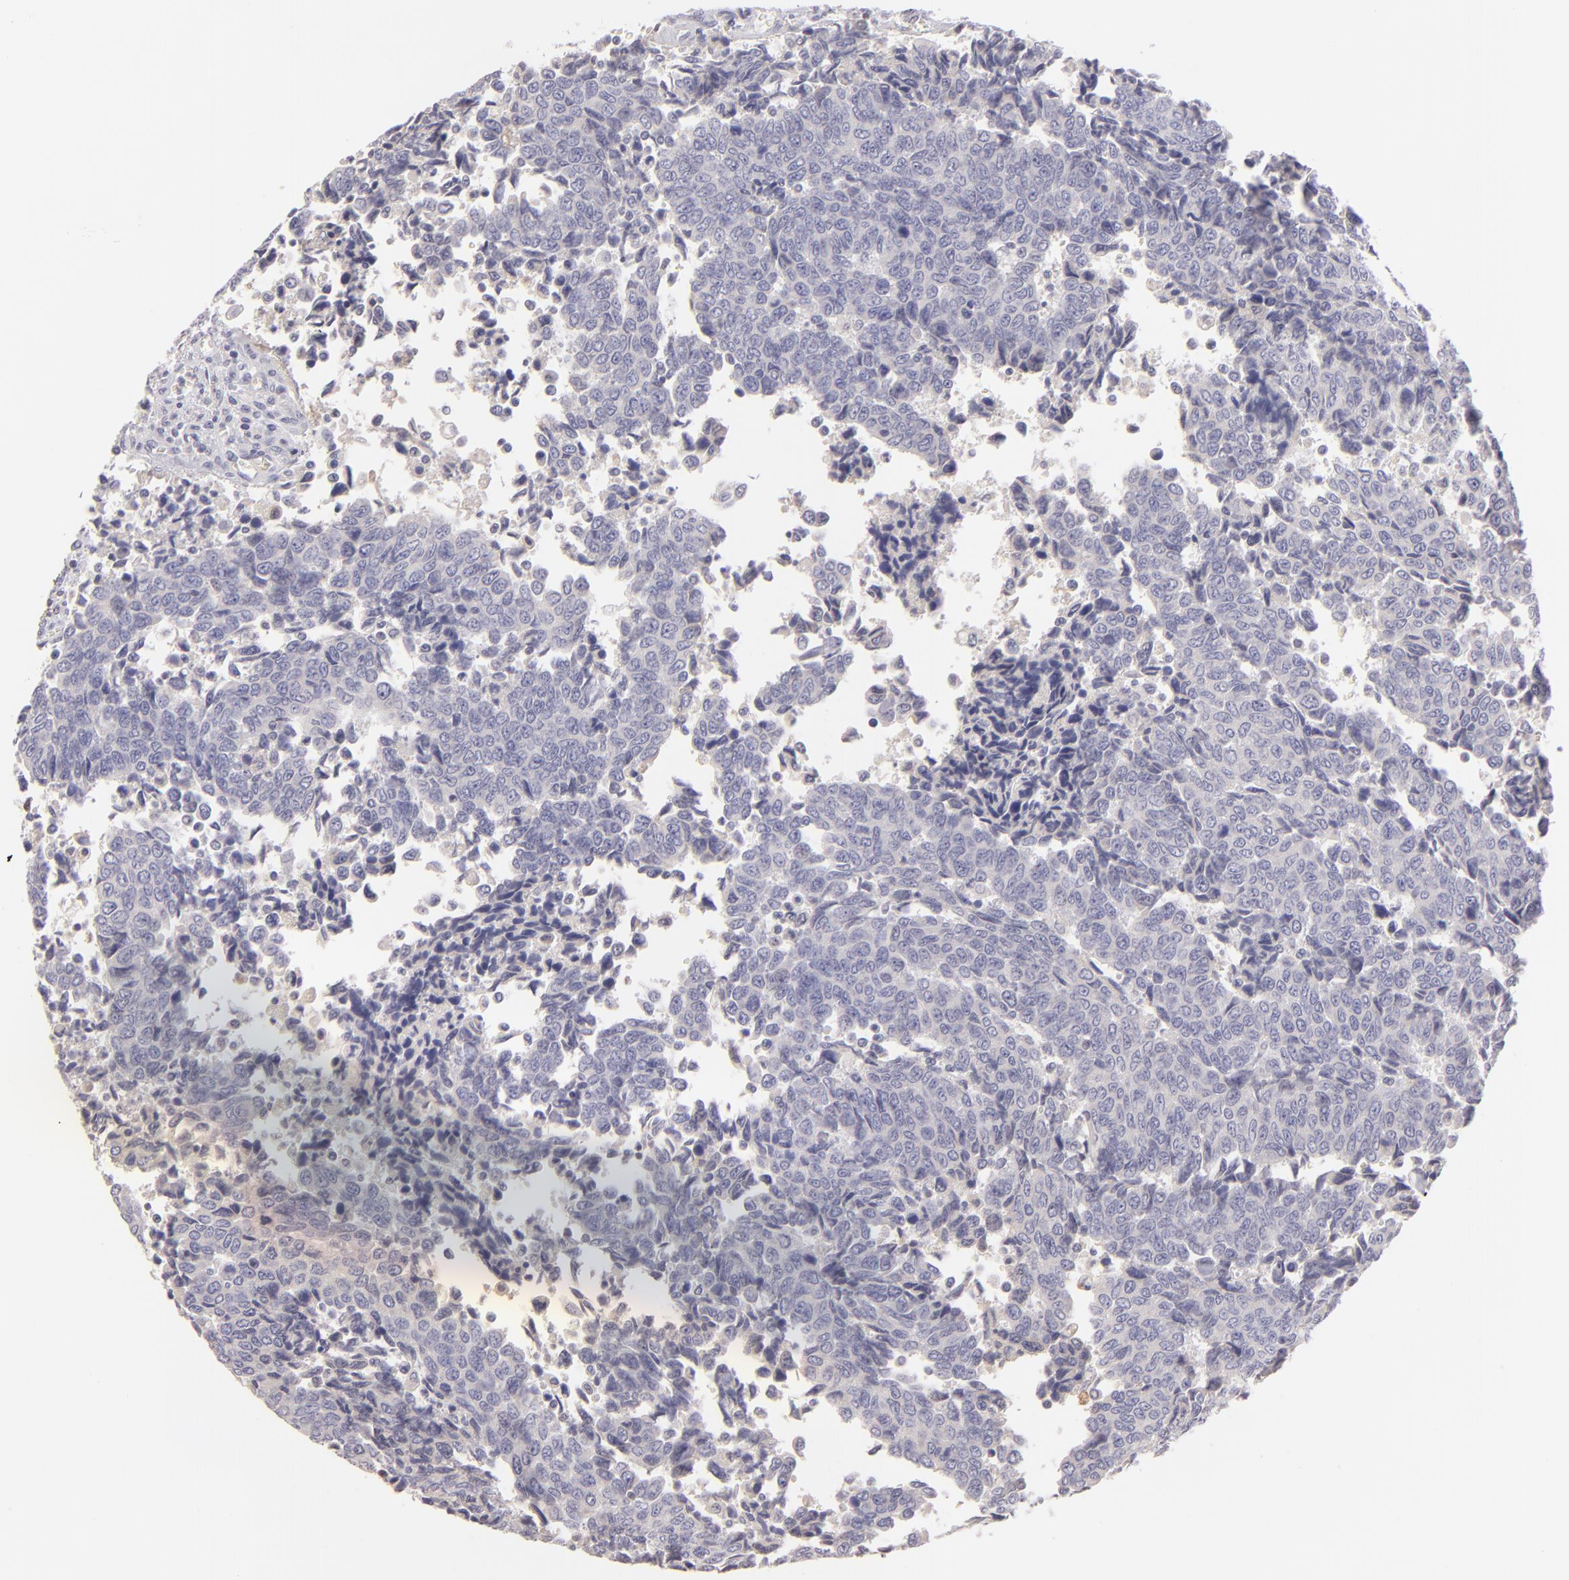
{"staining": {"intensity": "negative", "quantity": "none", "location": "none"}, "tissue": "urothelial cancer", "cell_type": "Tumor cells", "image_type": "cancer", "snomed": [{"axis": "morphology", "description": "Urothelial carcinoma, High grade"}, {"axis": "topography", "description": "Urinary bladder"}], "caption": "Tumor cells are negative for brown protein staining in urothelial cancer.", "gene": "MAGEA1", "patient": {"sex": "male", "age": 86}}